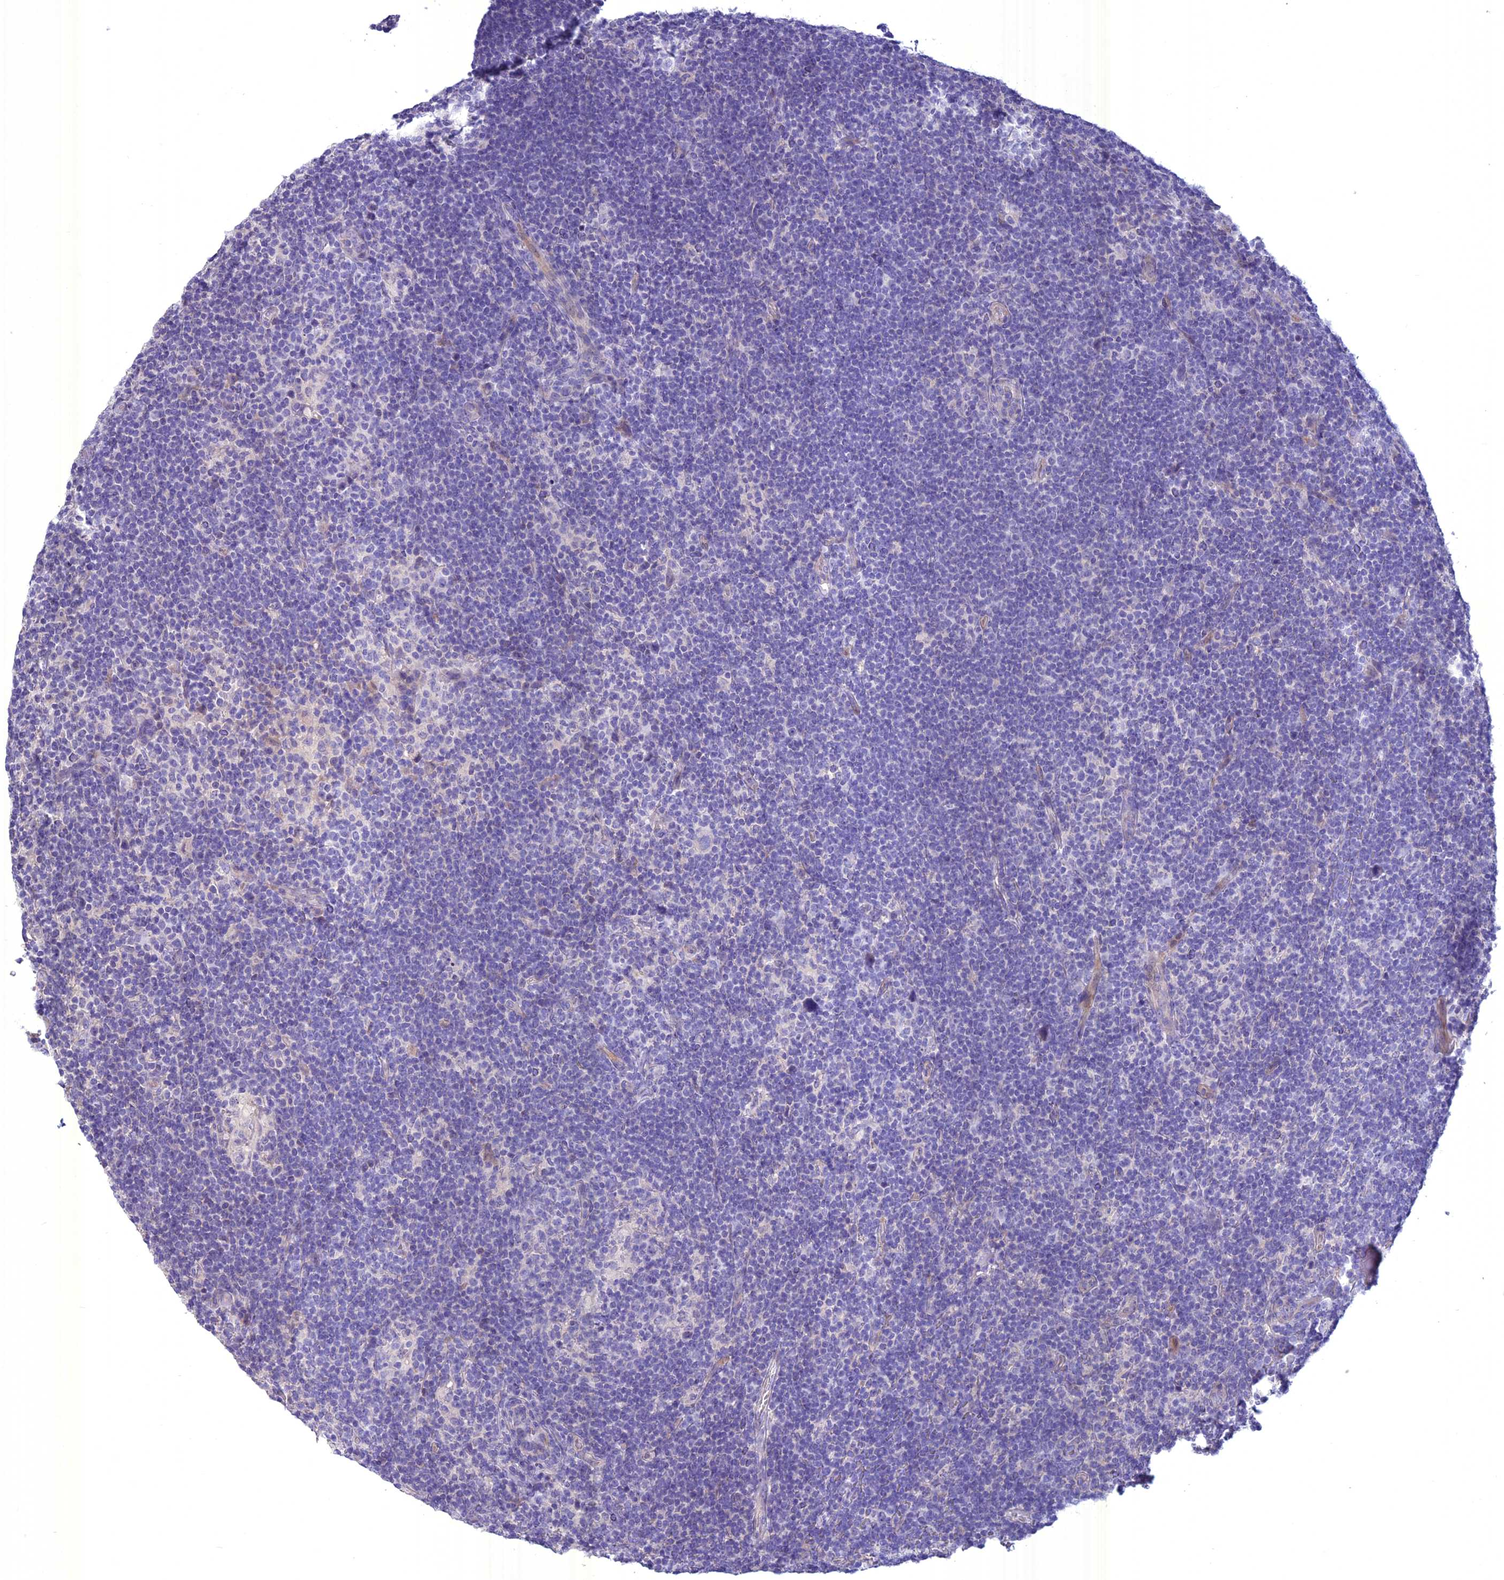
{"staining": {"intensity": "negative", "quantity": "none", "location": "none"}, "tissue": "lymphoma", "cell_type": "Tumor cells", "image_type": "cancer", "snomed": [{"axis": "morphology", "description": "Hodgkin's disease, NOS"}, {"axis": "topography", "description": "Lymph node"}], "caption": "Tumor cells are negative for brown protein staining in lymphoma.", "gene": "SPHKAP", "patient": {"sex": "female", "age": 57}}